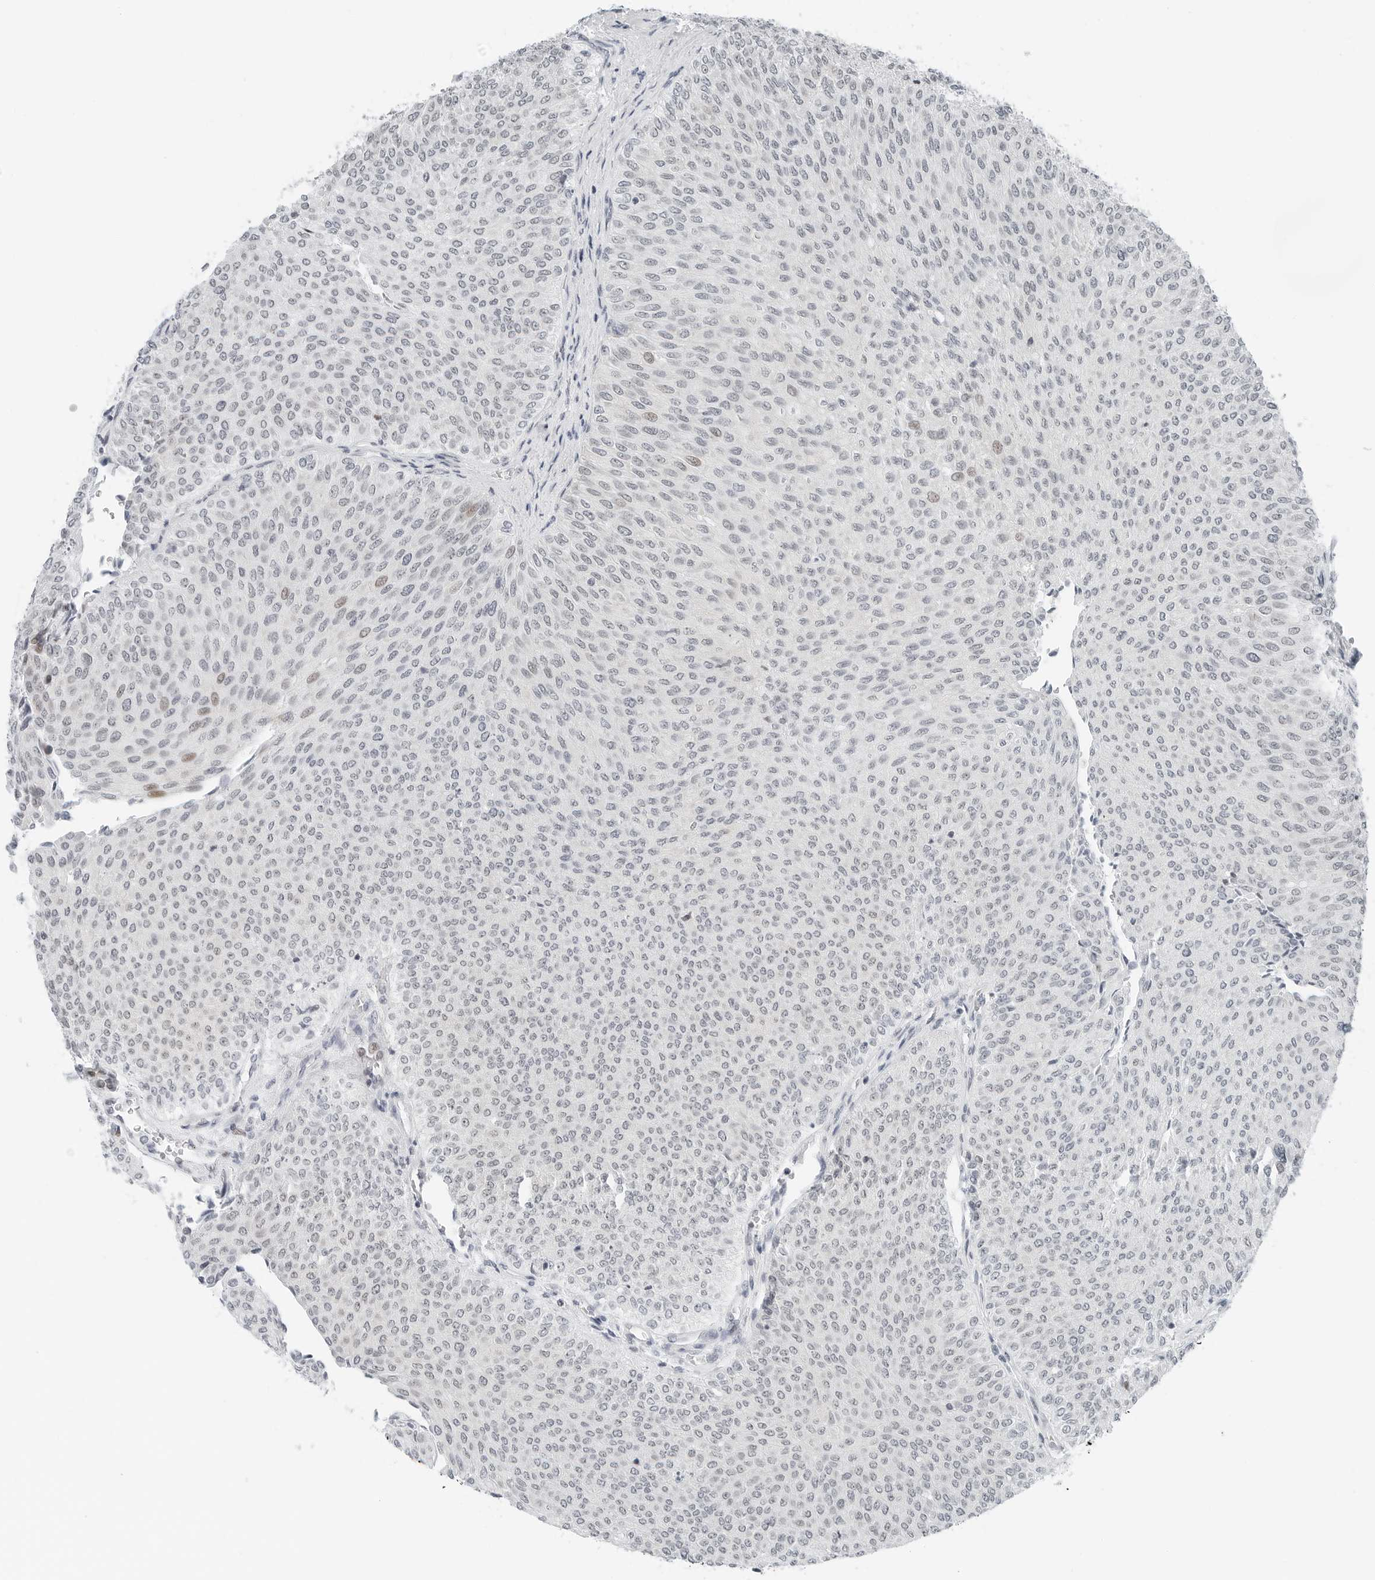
{"staining": {"intensity": "weak", "quantity": "<25%", "location": "nuclear"}, "tissue": "urothelial cancer", "cell_type": "Tumor cells", "image_type": "cancer", "snomed": [{"axis": "morphology", "description": "Urothelial carcinoma, Low grade"}, {"axis": "topography", "description": "Urinary bladder"}], "caption": "Tumor cells show no significant protein positivity in urothelial carcinoma (low-grade).", "gene": "NTMT2", "patient": {"sex": "male", "age": 78}}